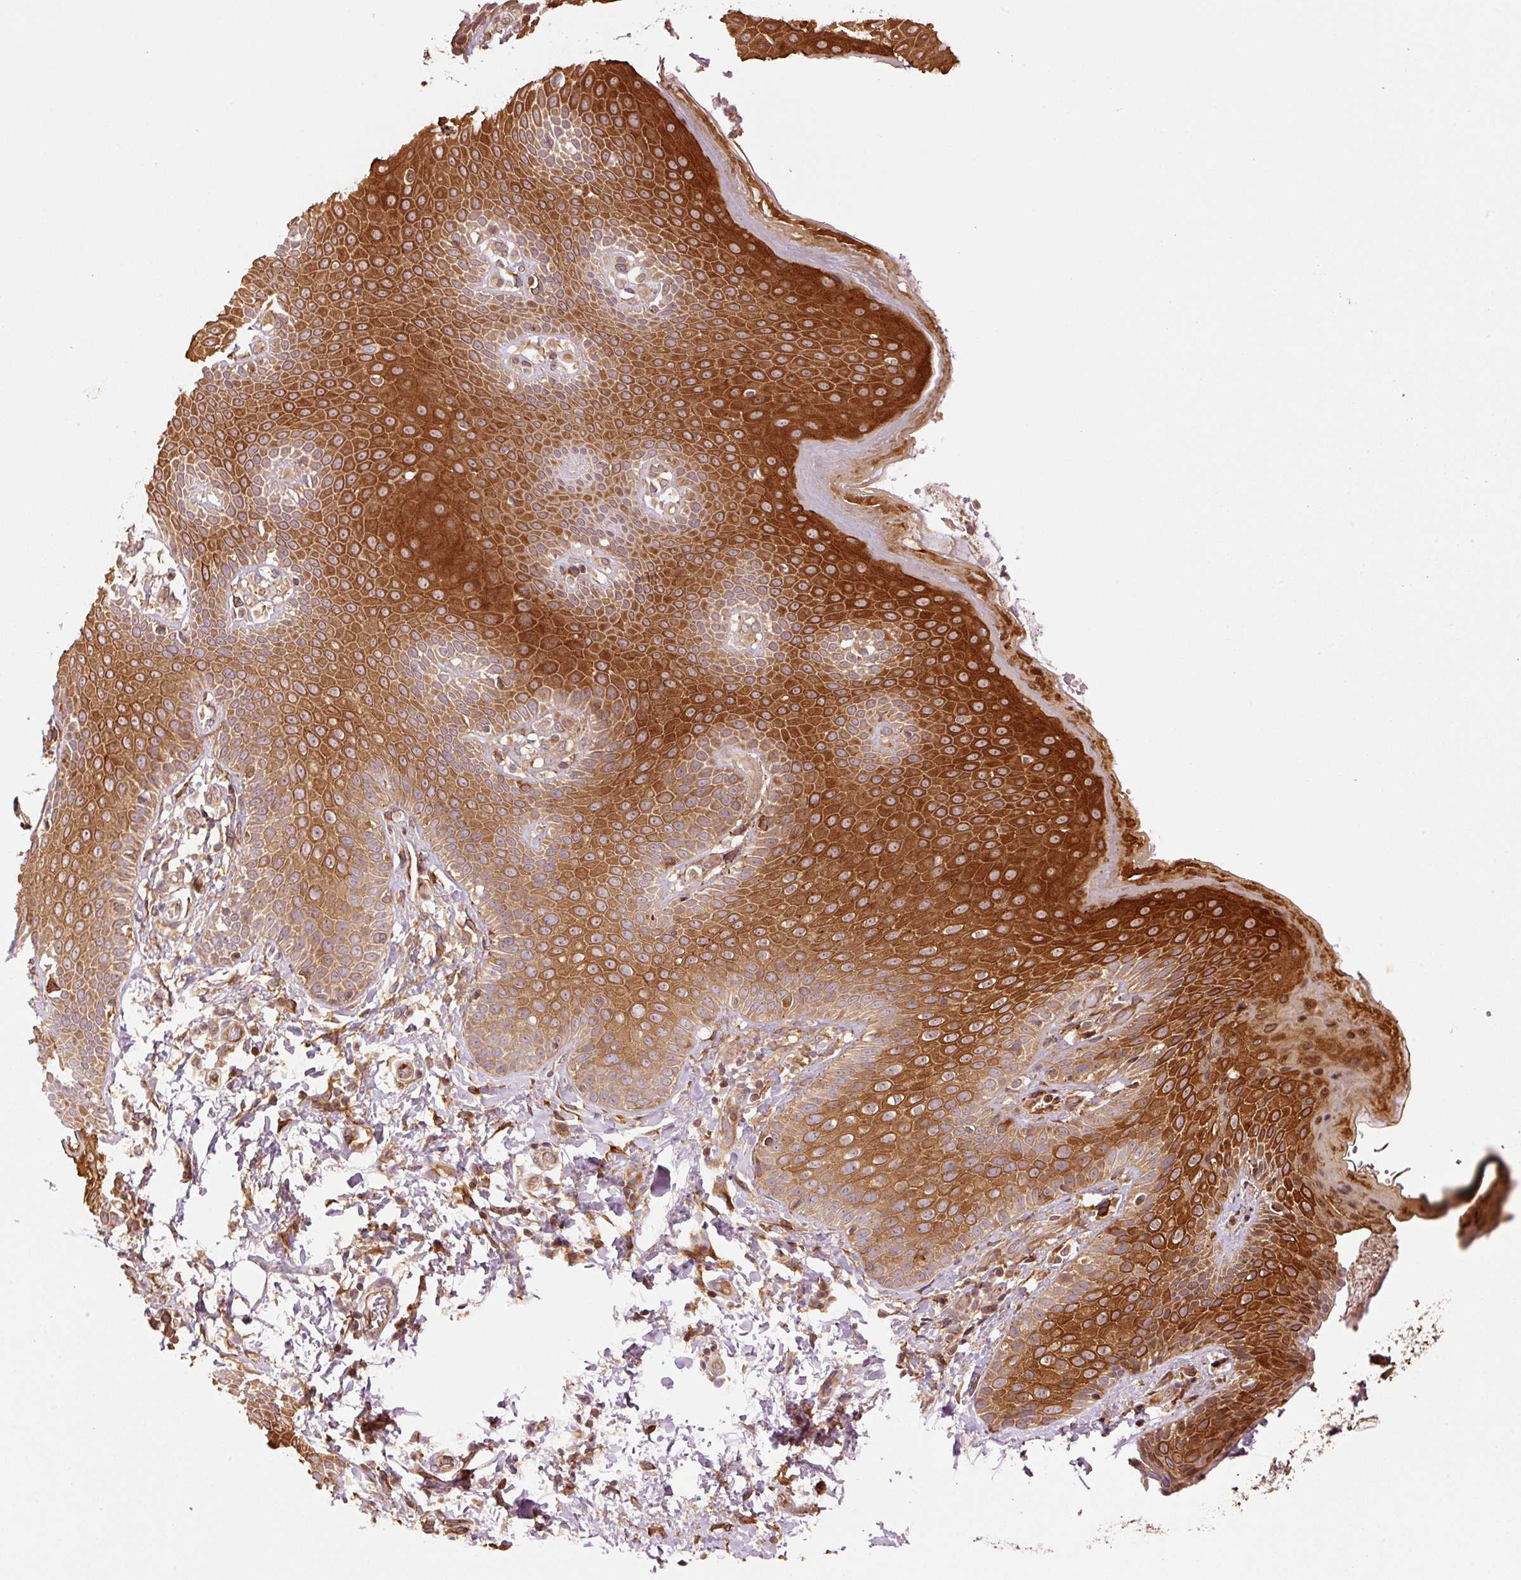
{"staining": {"intensity": "strong", "quantity": ">75%", "location": "cytoplasmic/membranous"}, "tissue": "skin", "cell_type": "Epidermal cells", "image_type": "normal", "snomed": [{"axis": "morphology", "description": "Normal tissue, NOS"}, {"axis": "topography", "description": "Peripheral nerve tissue"}], "caption": "IHC (DAB) staining of unremarkable skin exhibits strong cytoplasmic/membranous protein expression in about >75% of epidermal cells. Using DAB (3,3'-diaminobenzidine) (brown) and hematoxylin (blue) stains, captured at high magnification using brightfield microscopy.", "gene": "OXER1", "patient": {"sex": "male", "age": 51}}